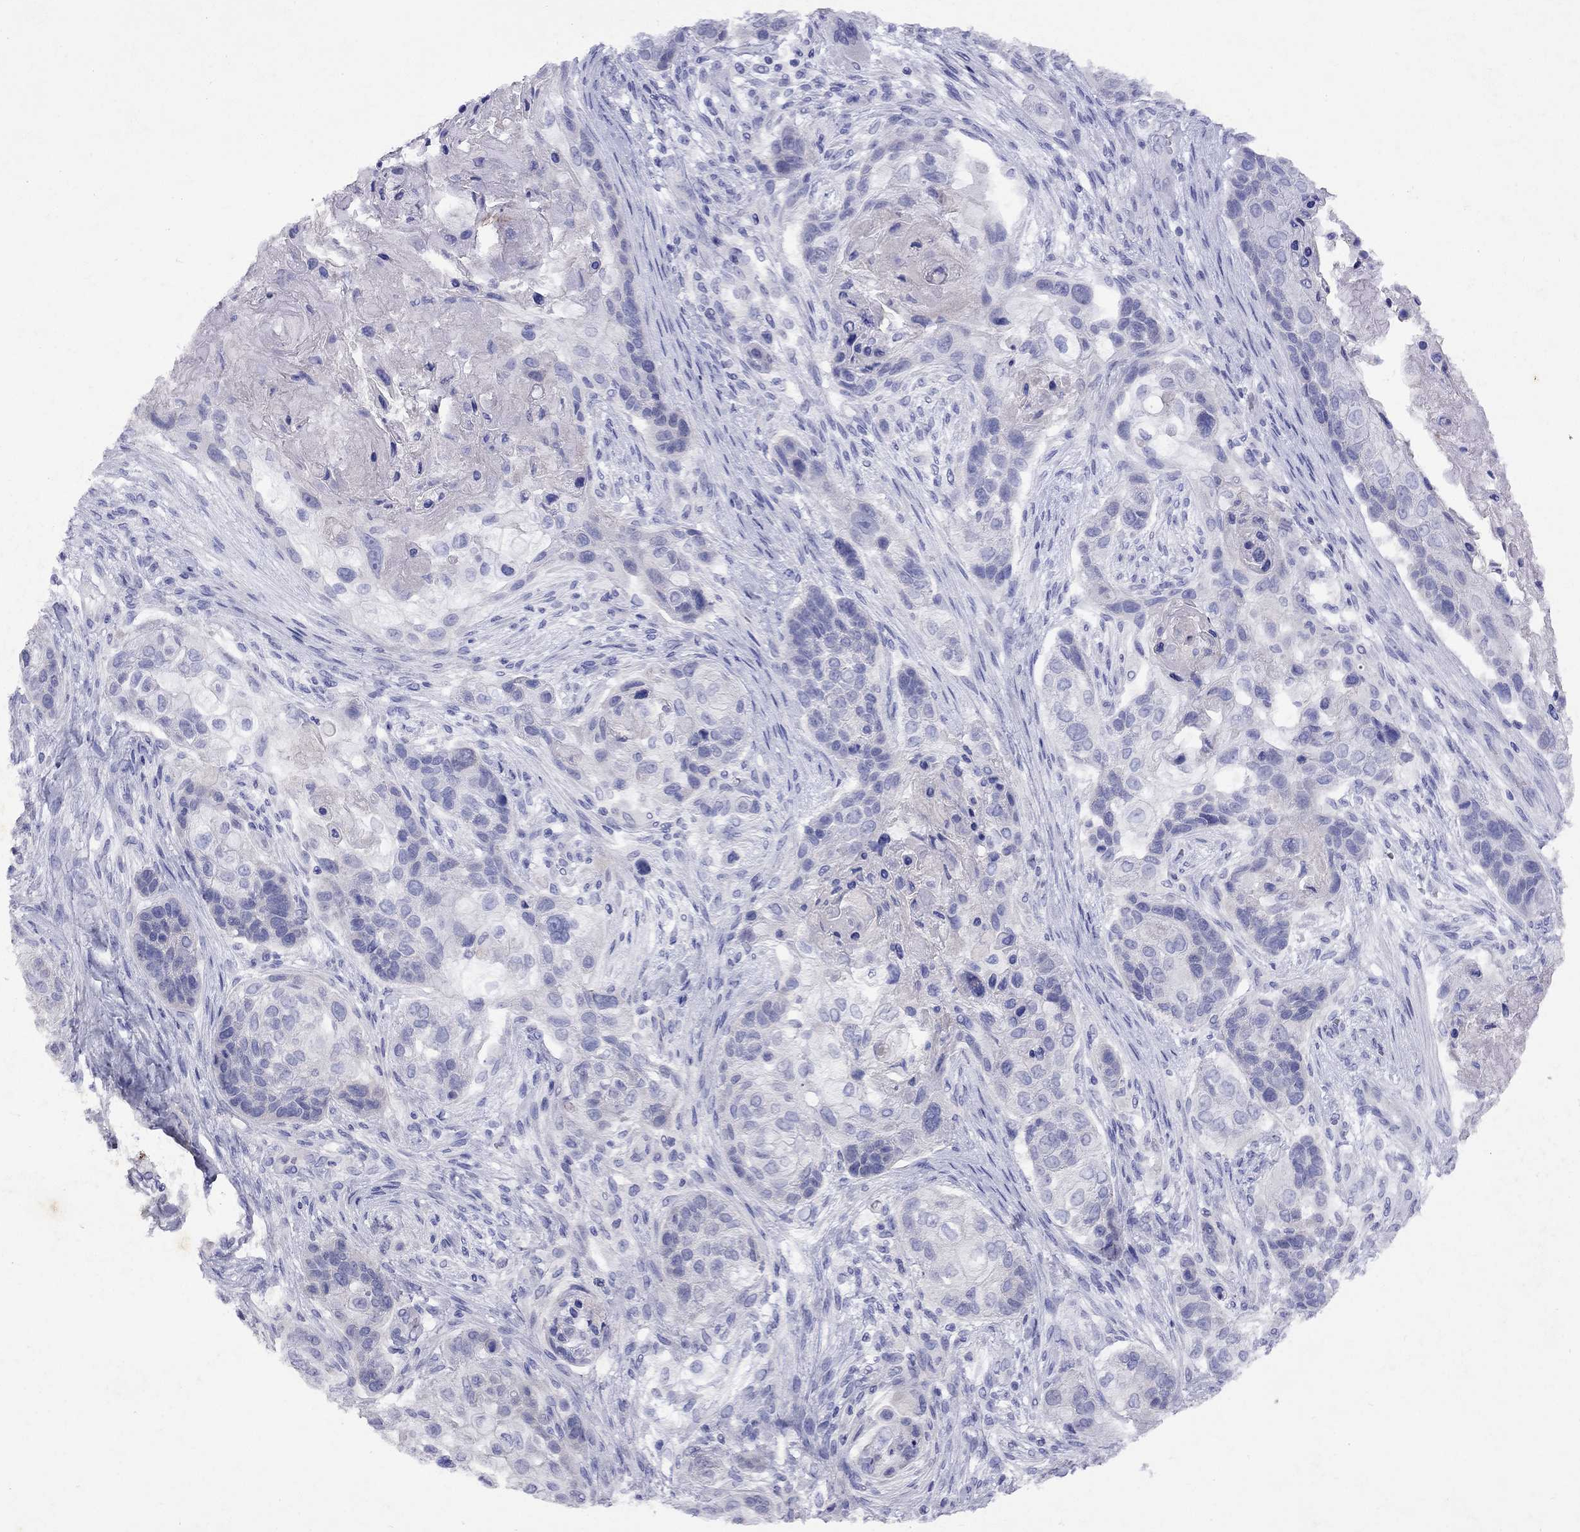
{"staining": {"intensity": "negative", "quantity": "none", "location": "none"}, "tissue": "lung cancer", "cell_type": "Tumor cells", "image_type": "cancer", "snomed": [{"axis": "morphology", "description": "Squamous cell carcinoma, NOS"}, {"axis": "topography", "description": "Lung"}], "caption": "This image is of lung cancer (squamous cell carcinoma) stained with immunohistochemistry to label a protein in brown with the nuclei are counter-stained blue. There is no expression in tumor cells. (Immunohistochemistry (ihc), brightfield microscopy, high magnification).", "gene": "GNAT3", "patient": {"sex": "male", "age": 69}}